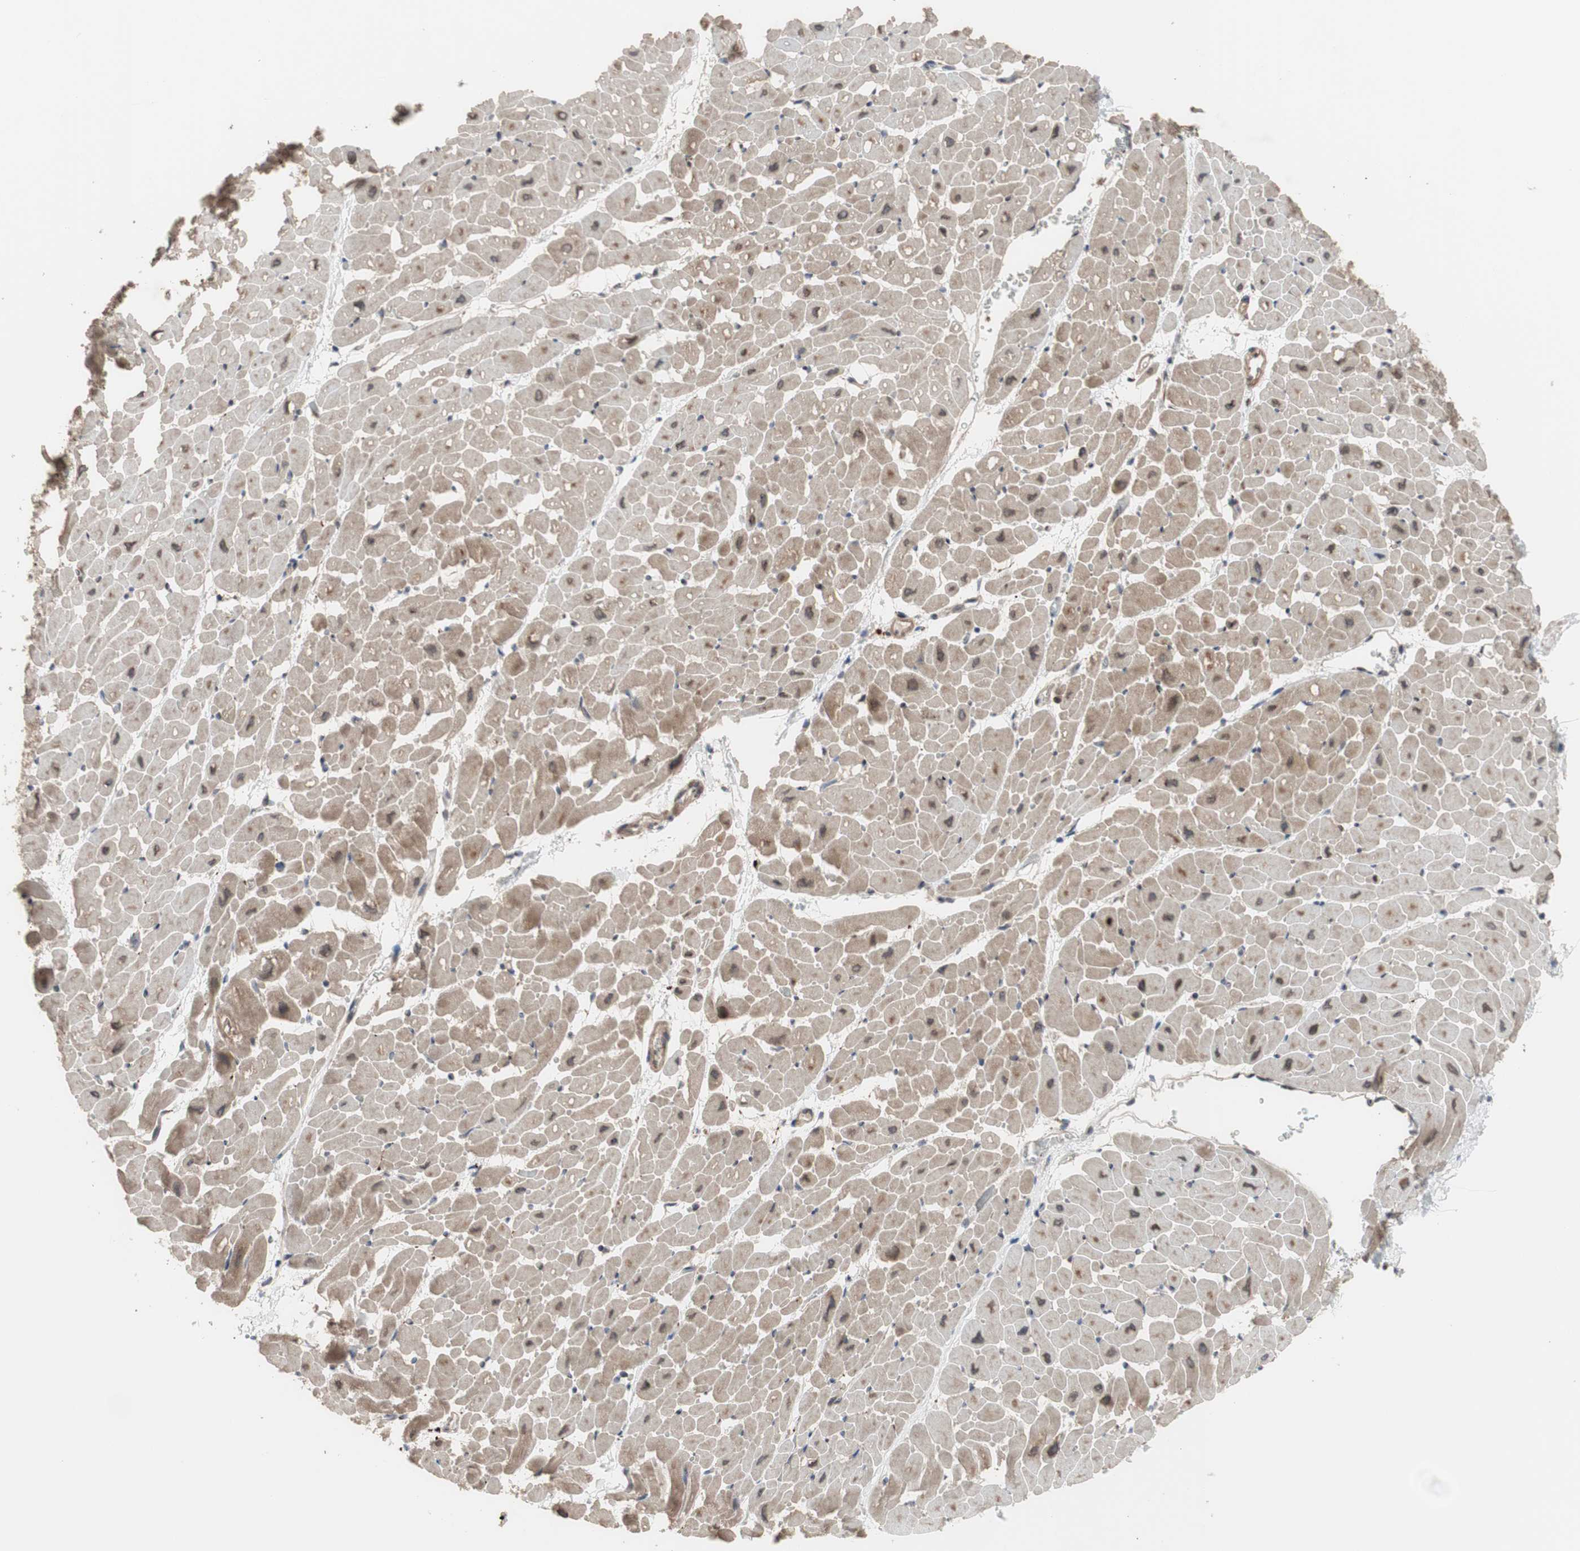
{"staining": {"intensity": "moderate", "quantity": ">75%", "location": "cytoplasmic/membranous"}, "tissue": "heart muscle", "cell_type": "Cardiomyocytes", "image_type": "normal", "snomed": [{"axis": "morphology", "description": "Normal tissue, NOS"}, {"axis": "topography", "description": "Heart"}], "caption": "IHC (DAB) staining of normal human heart muscle displays moderate cytoplasmic/membranous protein positivity in about >75% of cardiomyocytes.", "gene": "OAZ1", "patient": {"sex": "male", "age": 45}}